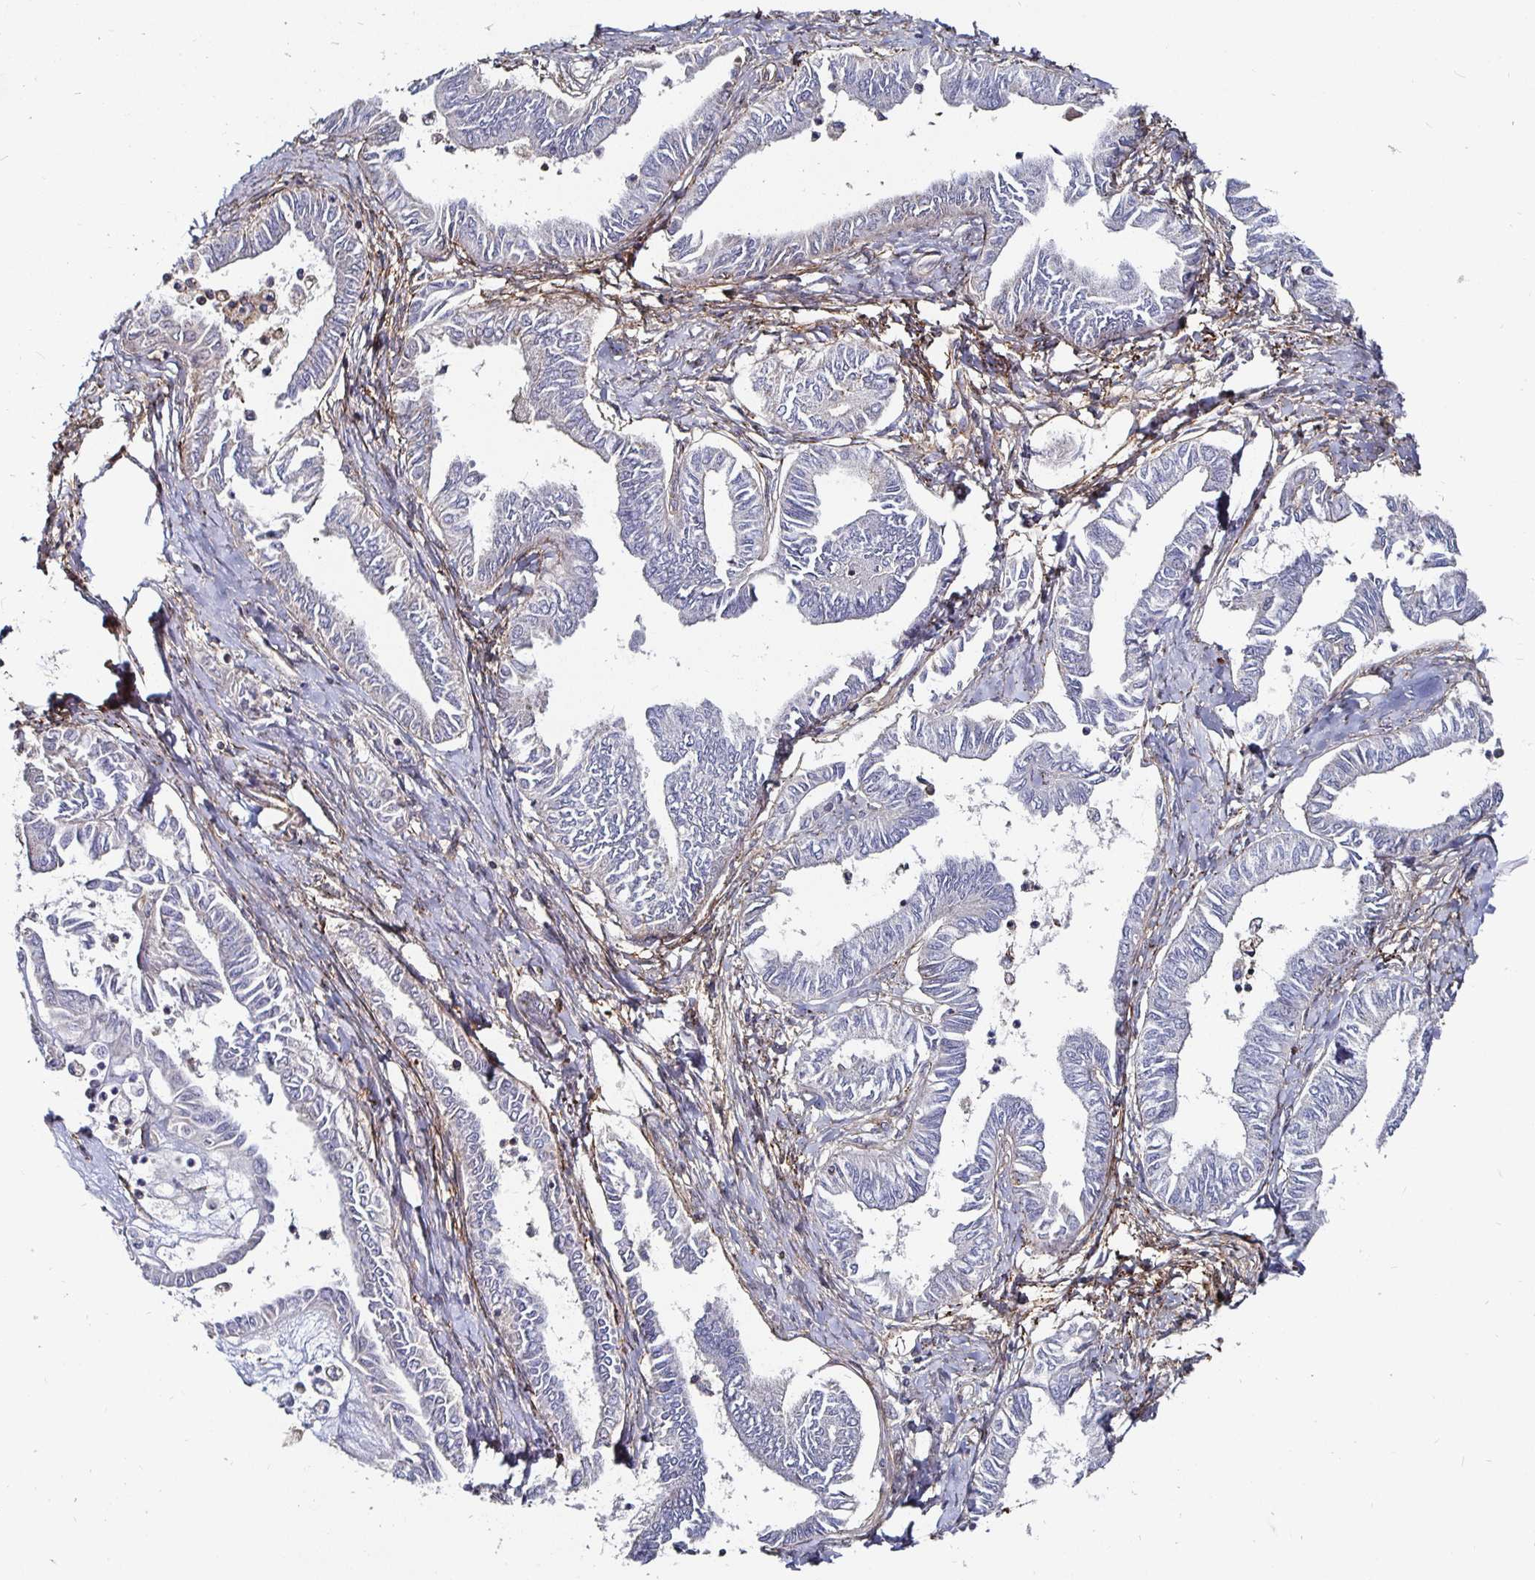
{"staining": {"intensity": "negative", "quantity": "none", "location": "none"}, "tissue": "ovarian cancer", "cell_type": "Tumor cells", "image_type": "cancer", "snomed": [{"axis": "morphology", "description": "Carcinoma, endometroid"}, {"axis": "topography", "description": "Ovary"}], "caption": "Endometroid carcinoma (ovarian) was stained to show a protein in brown. There is no significant staining in tumor cells. (Stains: DAB (3,3'-diaminobenzidine) IHC with hematoxylin counter stain, Microscopy: brightfield microscopy at high magnification).", "gene": "GJA4", "patient": {"sex": "female", "age": 70}}